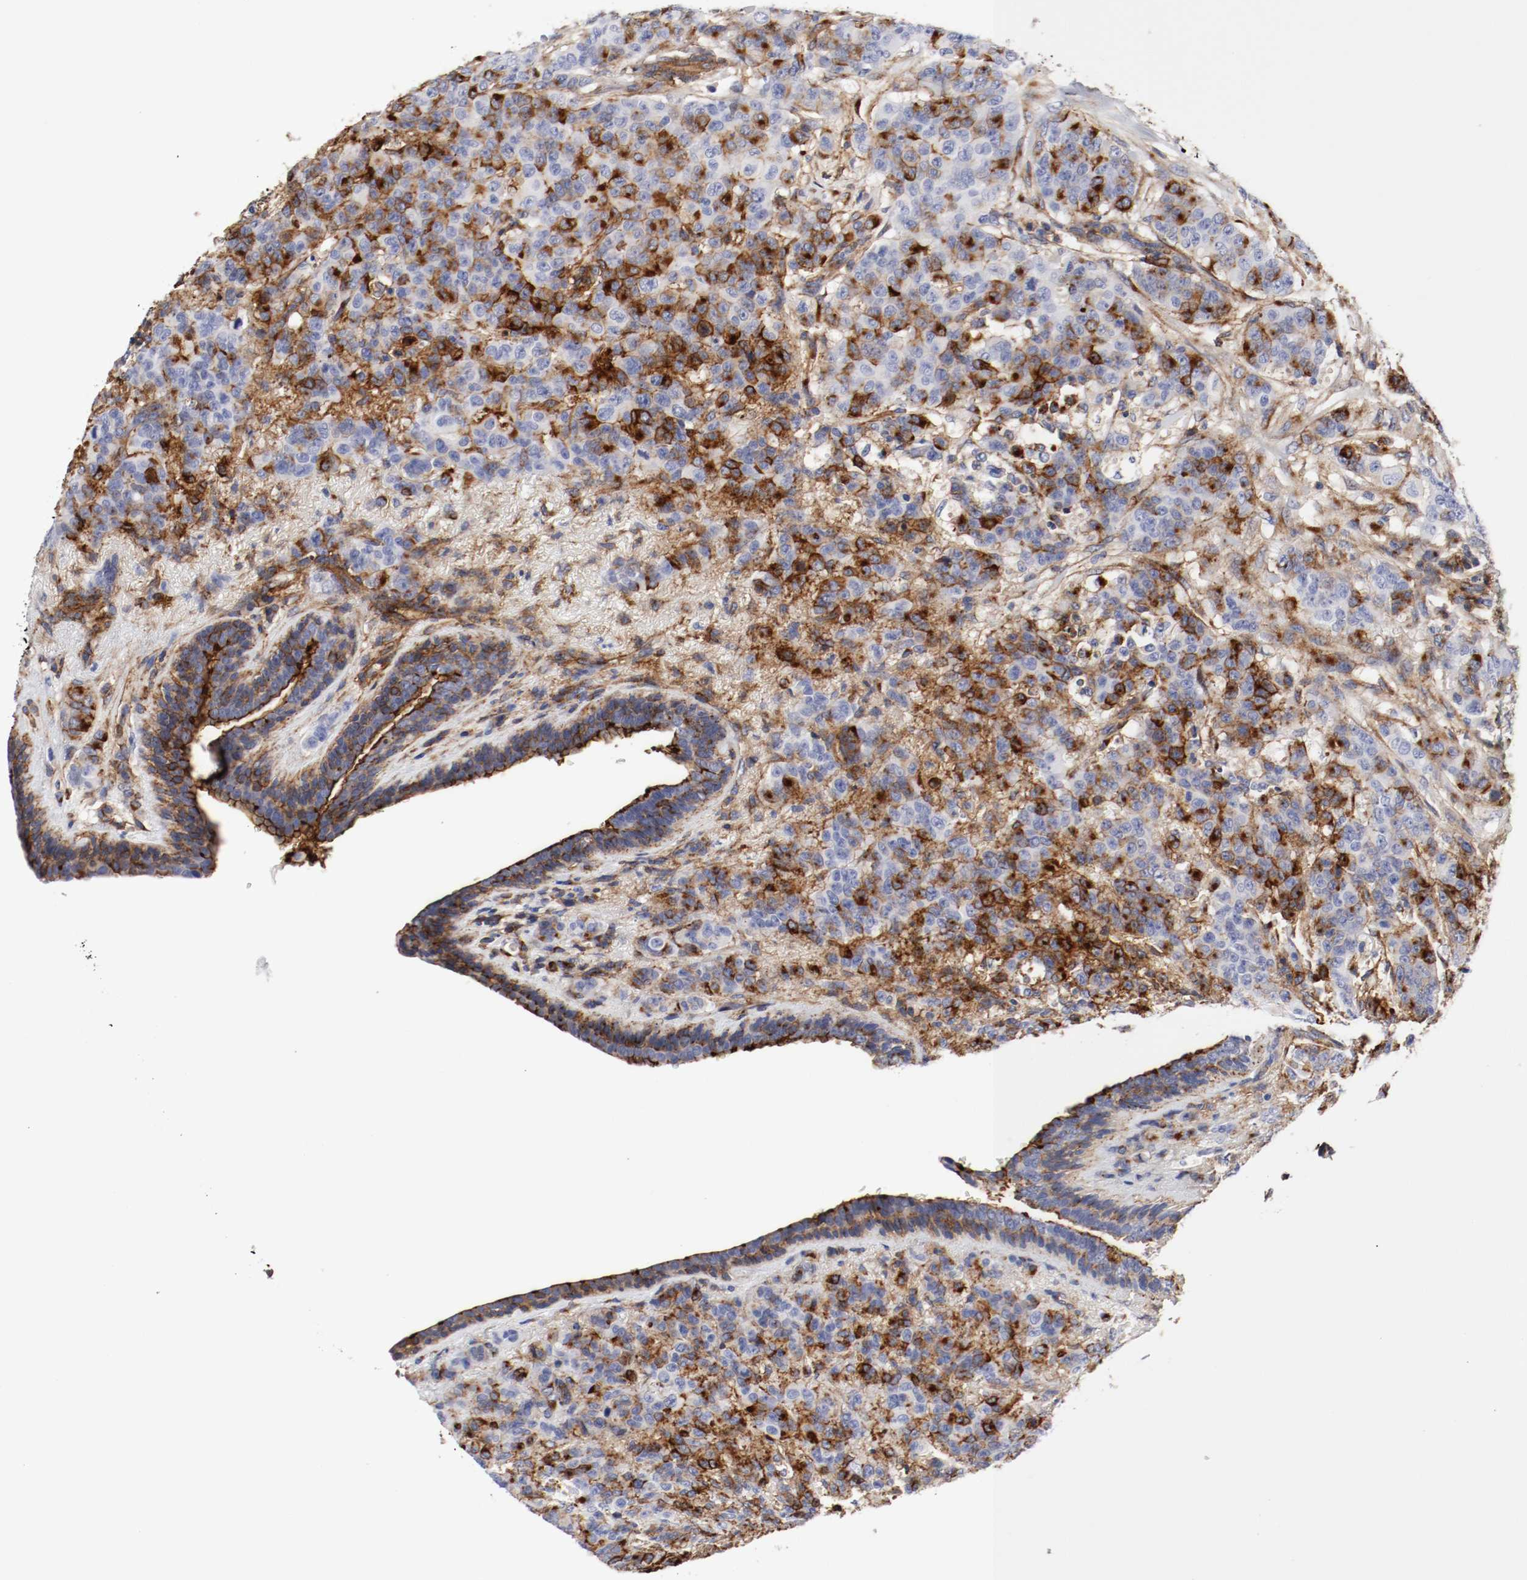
{"staining": {"intensity": "strong", "quantity": "25%-75%", "location": "cytoplasmic/membranous"}, "tissue": "breast cancer", "cell_type": "Tumor cells", "image_type": "cancer", "snomed": [{"axis": "morphology", "description": "Duct carcinoma"}, {"axis": "topography", "description": "Breast"}], "caption": "Brown immunohistochemical staining in breast infiltrating ductal carcinoma shows strong cytoplasmic/membranous positivity in about 25%-75% of tumor cells.", "gene": "IFITM1", "patient": {"sex": "female", "age": 40}}